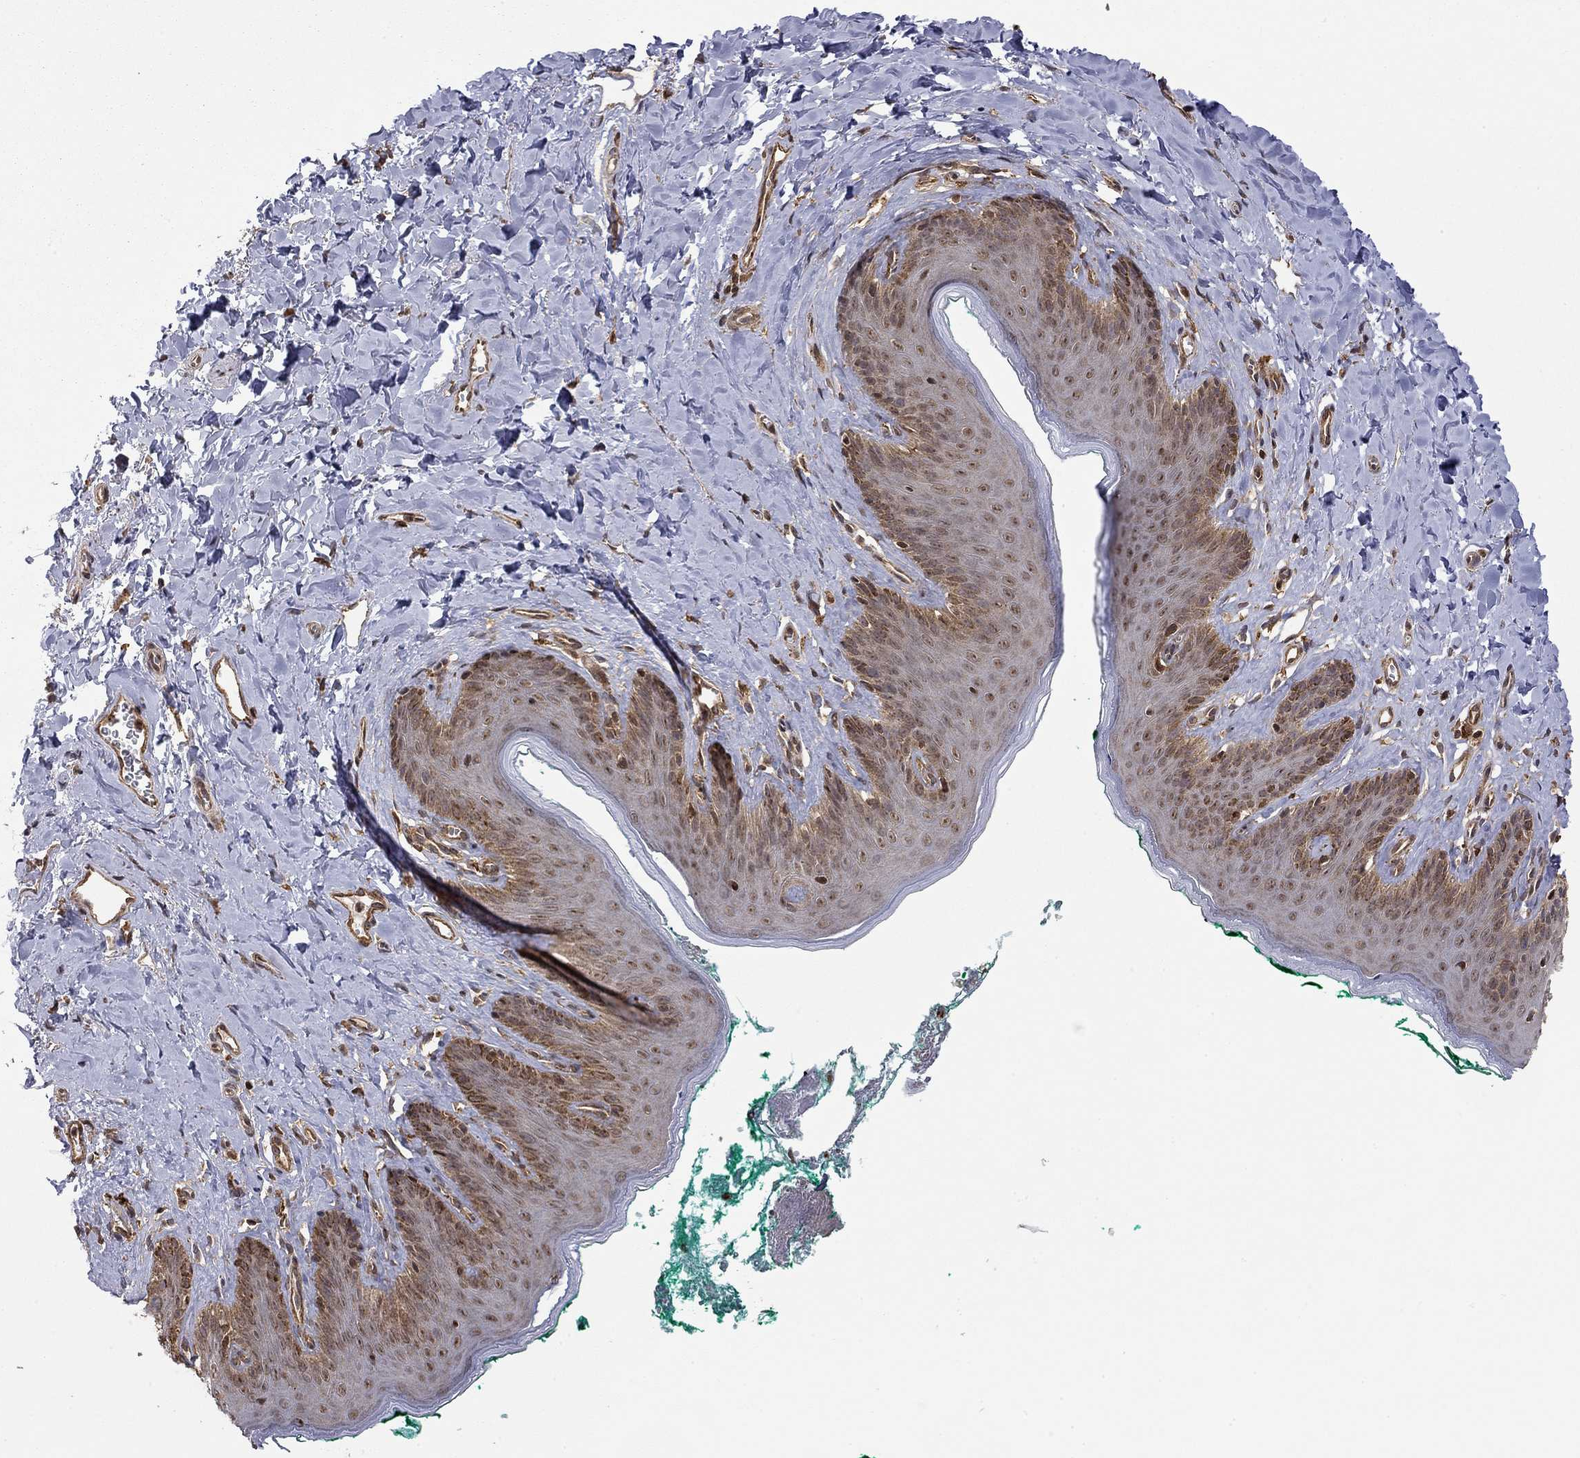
{"staining": {"intensity": "moderate", "quantity": "25%-75%", "location": "nuclear"}, "tissue": "skin", "cell_type": "Epidermal cells", "image_type": "normal", "snomed": [{"axis": "morphology", "description": "Normal tissue, NOS"}, {"axis": "topography", "description": "Vulva"}], "caption": "IHC photomicrograph of normal skin: human skin stained using immunohistochemistry reveals medium levels of moderate protein expression localized specifically in the nuclear of epidermal cells, appearing as a nuclear brown color.", "gene": "TDP1", "patient": {"sex": "female", "age": 66}}